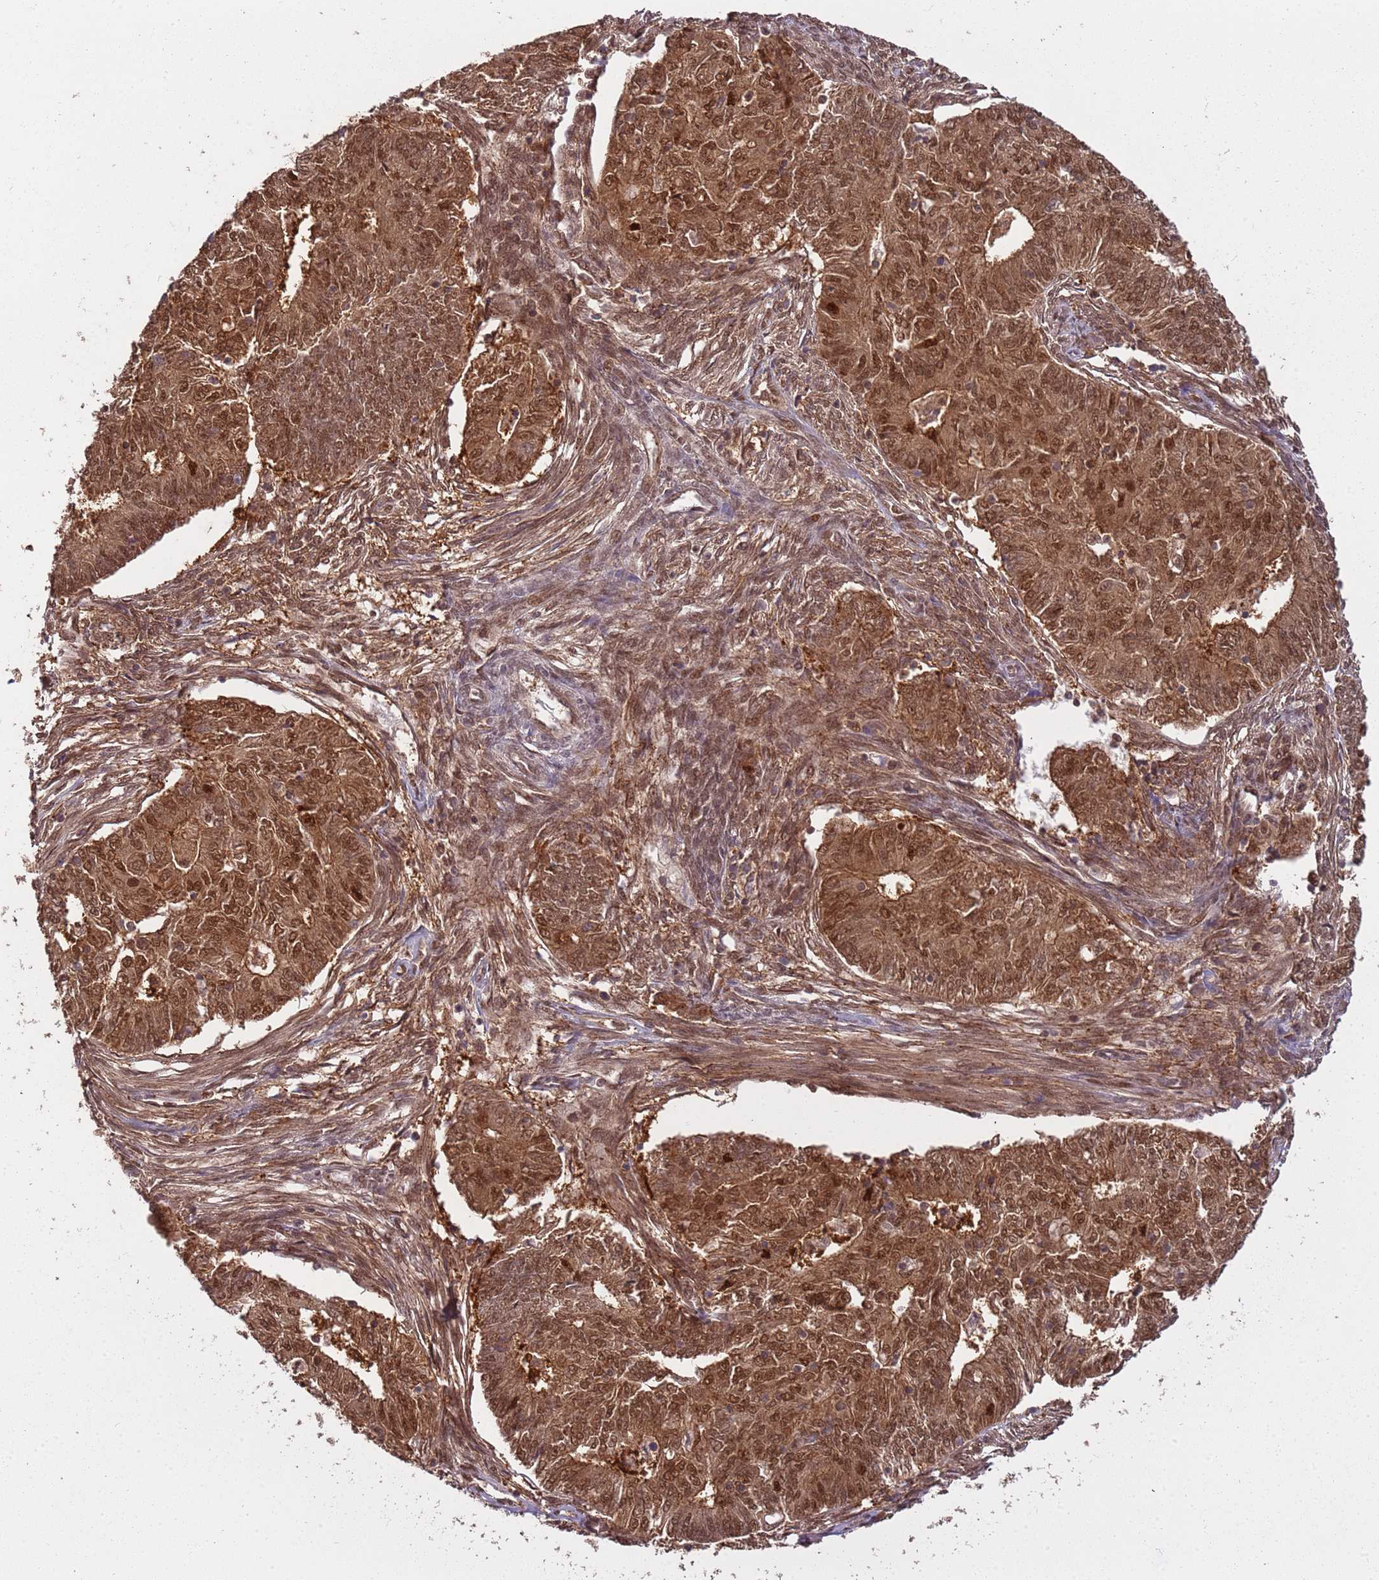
{"staining": {"intensity": "strong", "quantity": ">75%", "location": "cytoplasmic/membranous,nuclear"}, "tissue": "endometrial cancer", "cell_type": "Tumor cells", "image_type": "cancer", "snomed": [{"axis": "morphology", "description": "Adenocarcinoma, NOS"}, {"axis": "topography", "description": "Endometrium"}], "caption": "Approximately >75% of tumor cells in human endometrial cancer display strong cytoplasmic/membranous and nuclear protein staining as visualized by brown immunohistochemical staining.", "gene": "PGLS", "patient": {"sex": "female", "age": 62}}